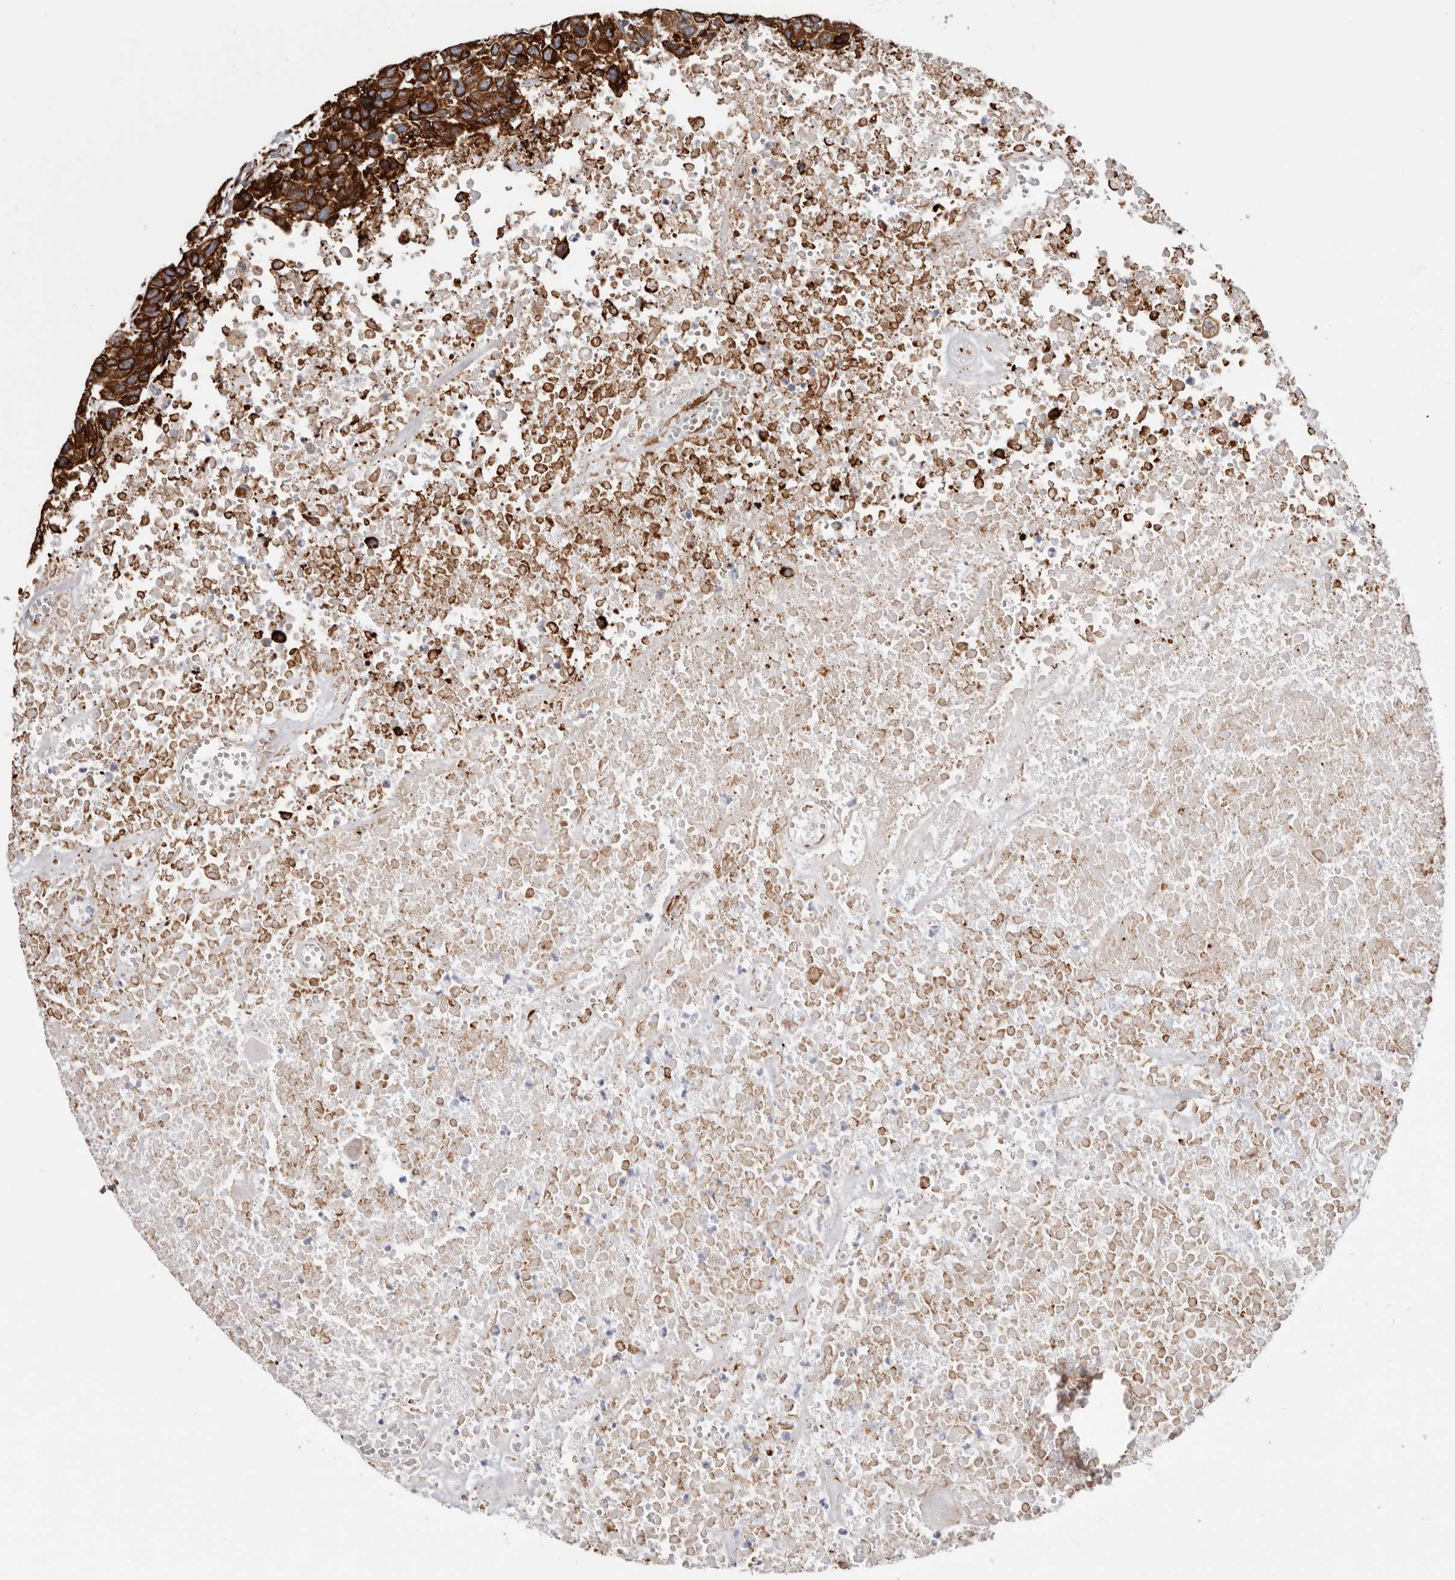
{"staining": {"intensity": "strong", "quantity": ">75%", "location": "cytoplasmic/membranous"}, "tissue": "head and neck cancer", "cell_type": "Tumor cells", "image_type": "cancer", "snomed": [{"axis": "morphology", "description": "Squamous cell carcinoma, NOS"}, {"axis": "topography", "description": "Head-Neck"}], "caption": "Protein expression analysis of human head and neck cancer (squamous cell carcinoma) reveals strong cytoplasmic/membranous positivity in approximately >75% of tumor cells.", "gene": "SEMA3E", "patient": {"sex": "male", "age": 66}}